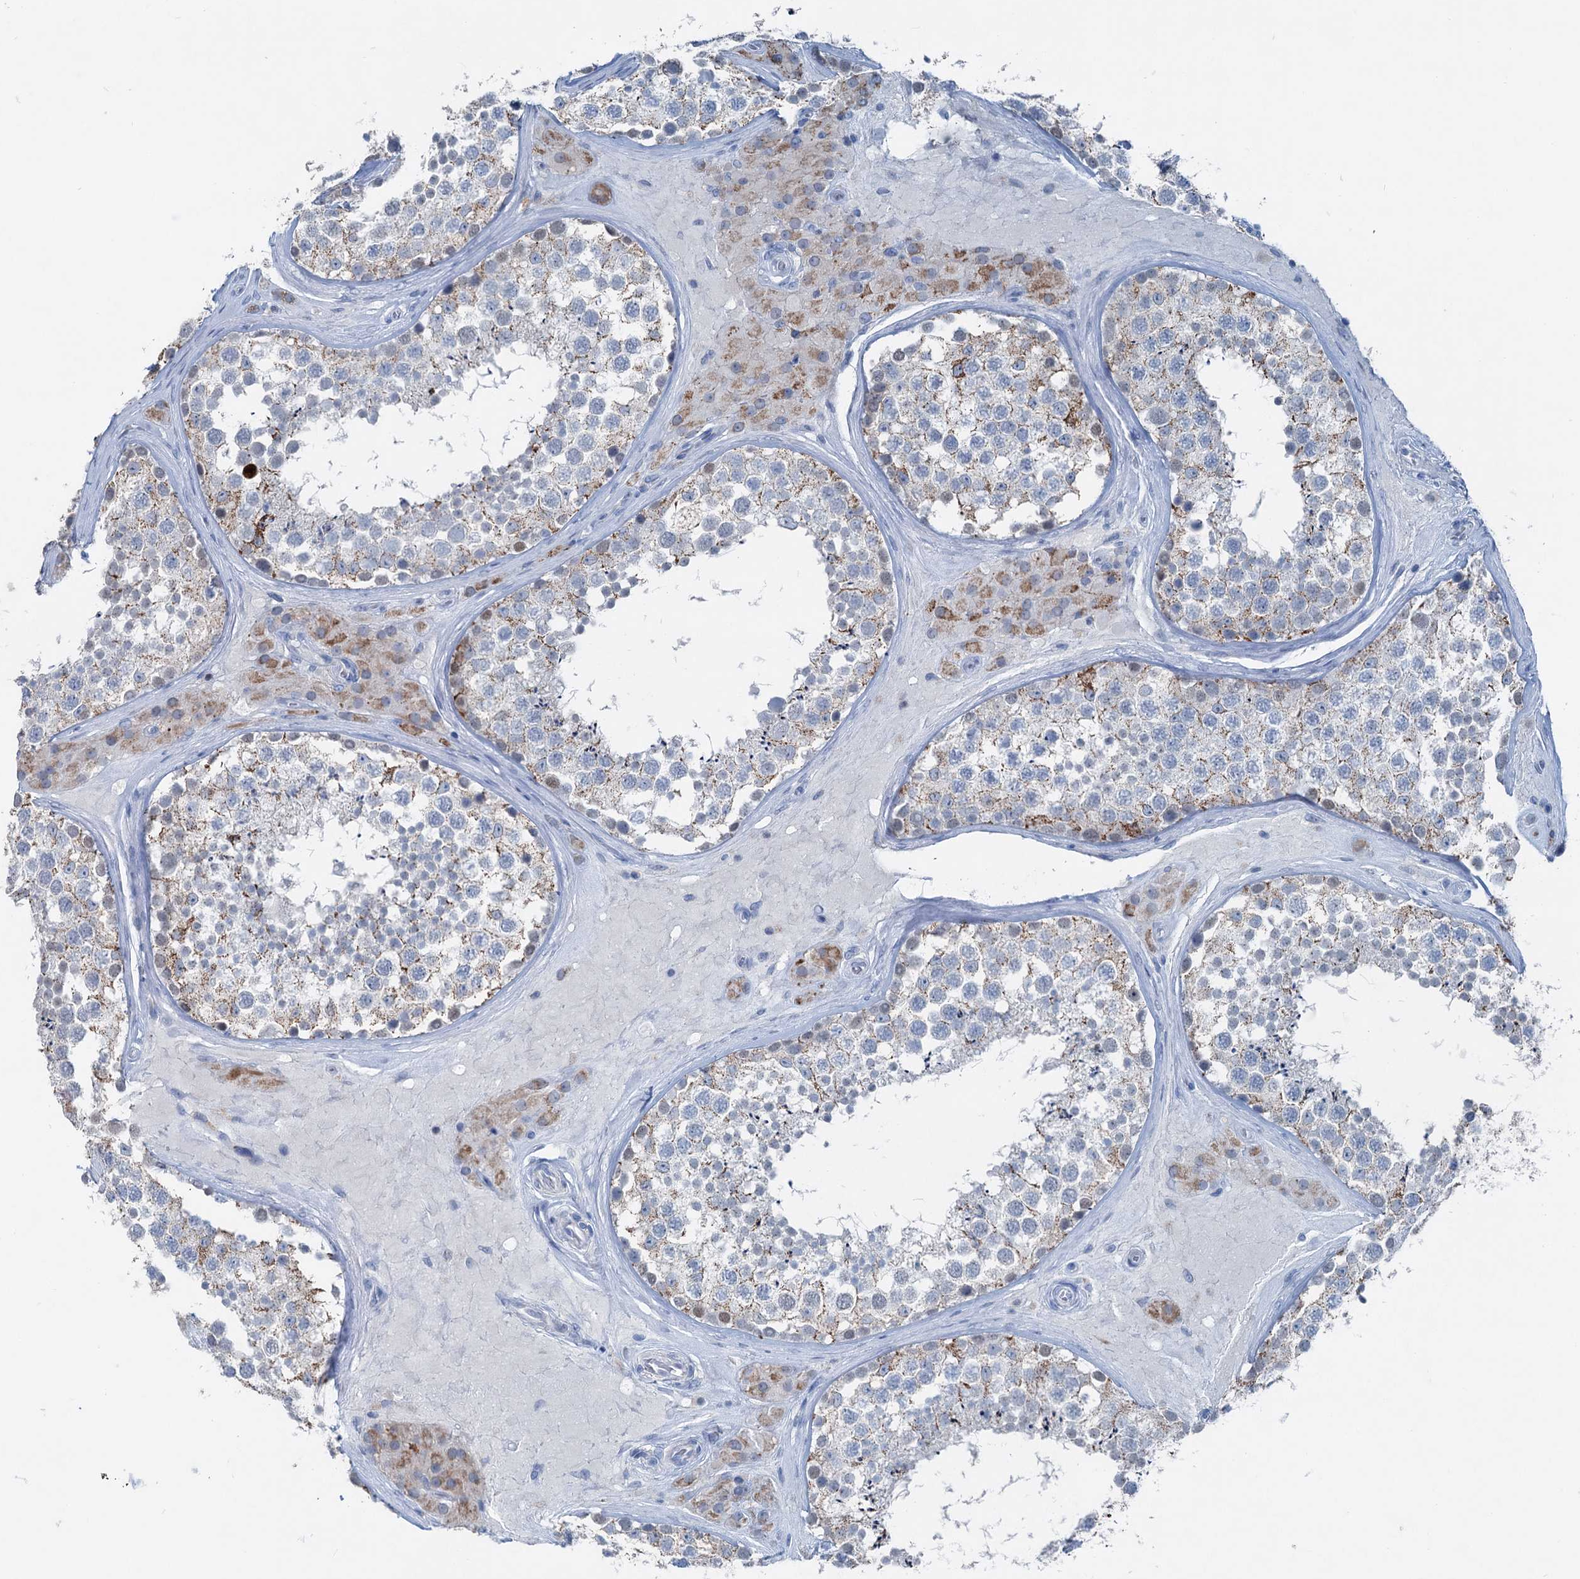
{"staining": {"intensity": "moderate", "quantity": "<25%", "location": "cytoplasmic/membranous"}, "tissue": "testis", "cell_type": "Cells in seminiferous ducts", "image_type": "normal", "snomed": [{"axis": "morphology", "description": "Normal tissue, NOS"}, {"axis": "topography", "description": "Testis"}], "caption": "An image of testis stained for a protein shows moderate cytoplasmic/membranous brown staining in cells in seminiferous ducts. The staining was performed using DAB (3,3'-diaminobenzidine) to visualize the protein expression in brown, while the nuclei were stained in blue with hematoxylin (Magnification: 20x).", "gene": "ELP4", "patient": {"sex": "male", "age": 46}}